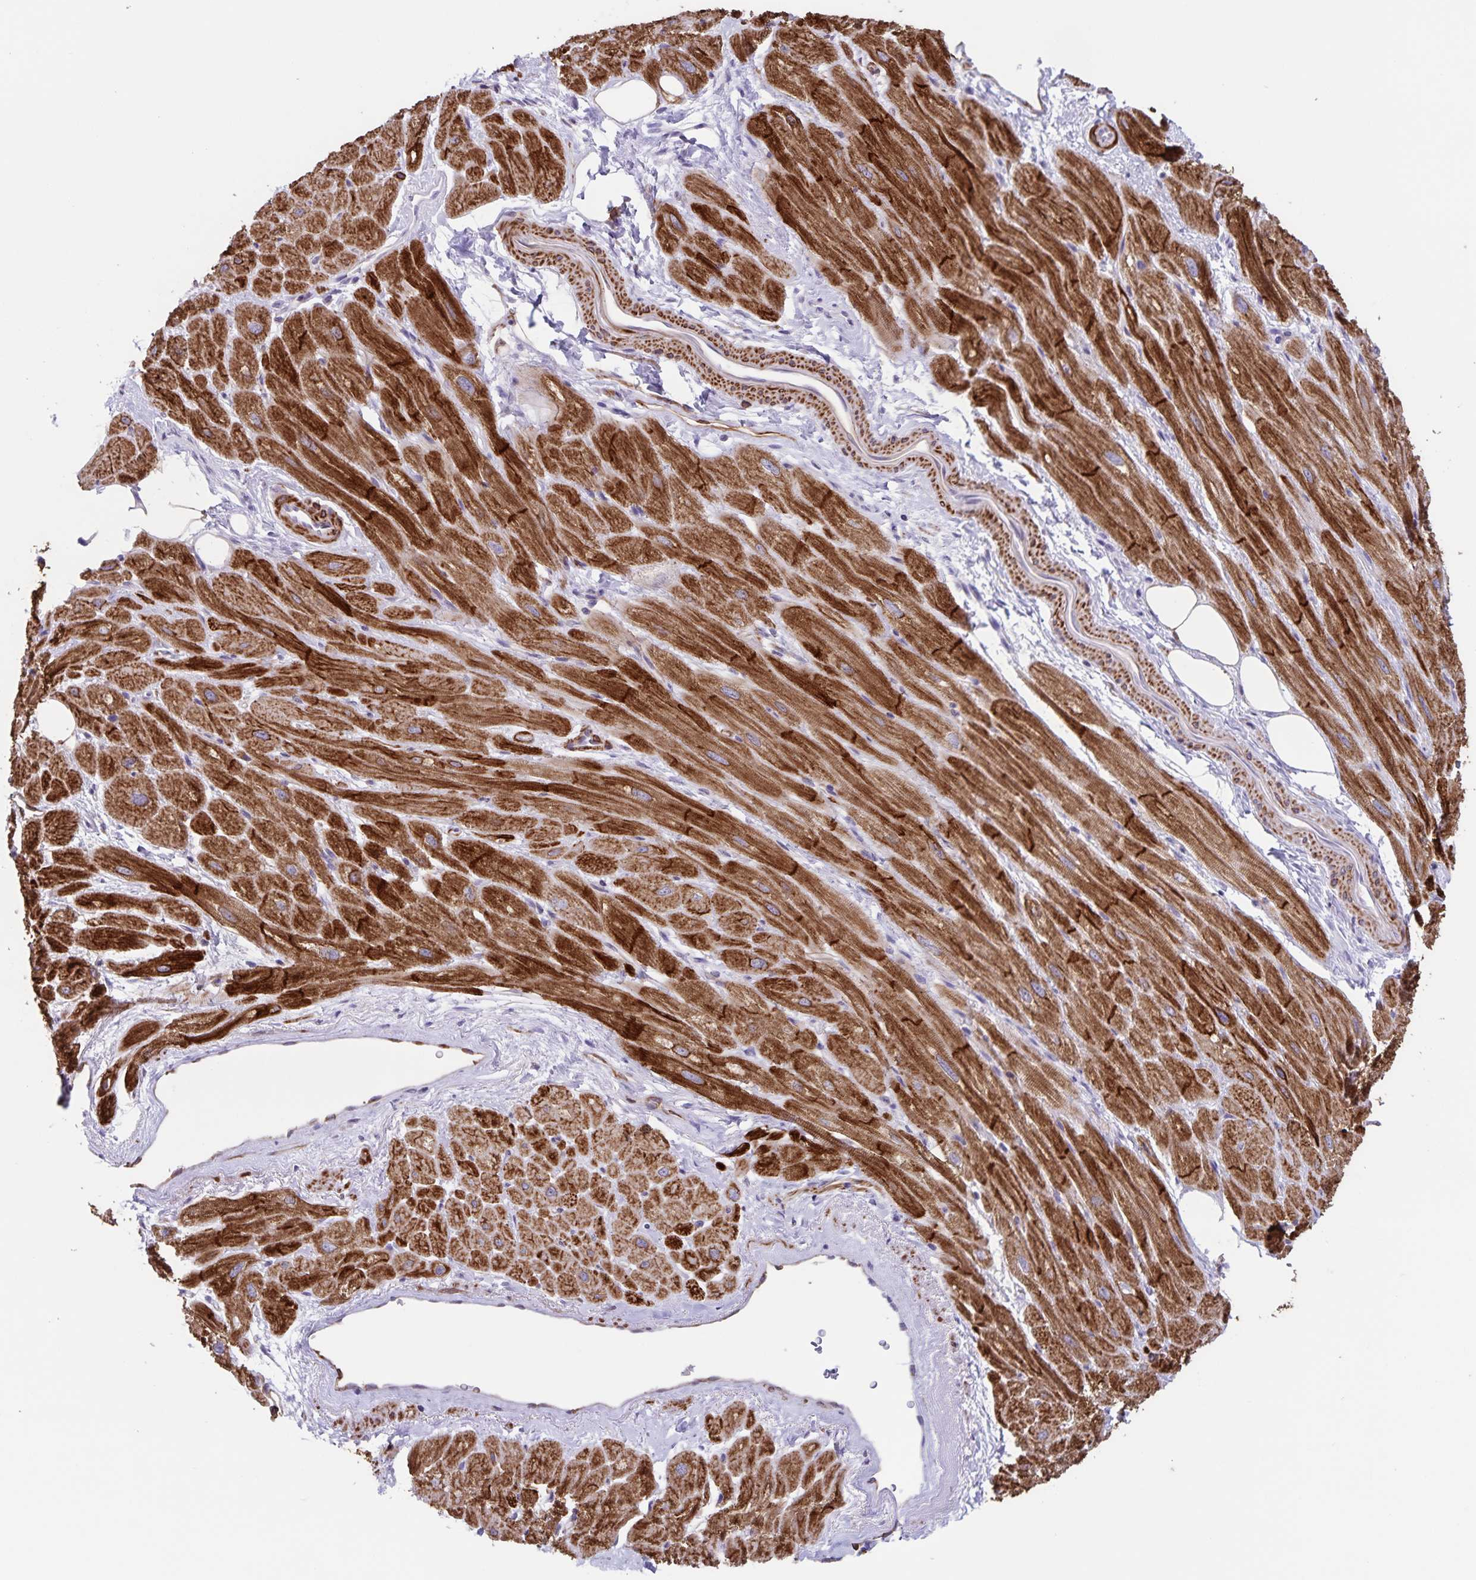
{"staining": {"intensity": "strong", "quantity": ">75%", "location": "cytoplasmic/membranous"}, "tissue": "heart muscle", "cell_type": "Cardiomyocytes", "image_type": "normal", "snomed": [{"axis": "morphology", "description": "Normal tissue, NOS"}, {"axis": "topography", "description": "Heart"}], "caption": "The photomicrograph shows immunohistochemical staining of unremarkable heart muscle. There is strong cytoplasmic/membranous expression is identified in about >75% of cardiomyocytes.", "gene": "SYNM", "patient": {"sex": "male", "age": 62}}